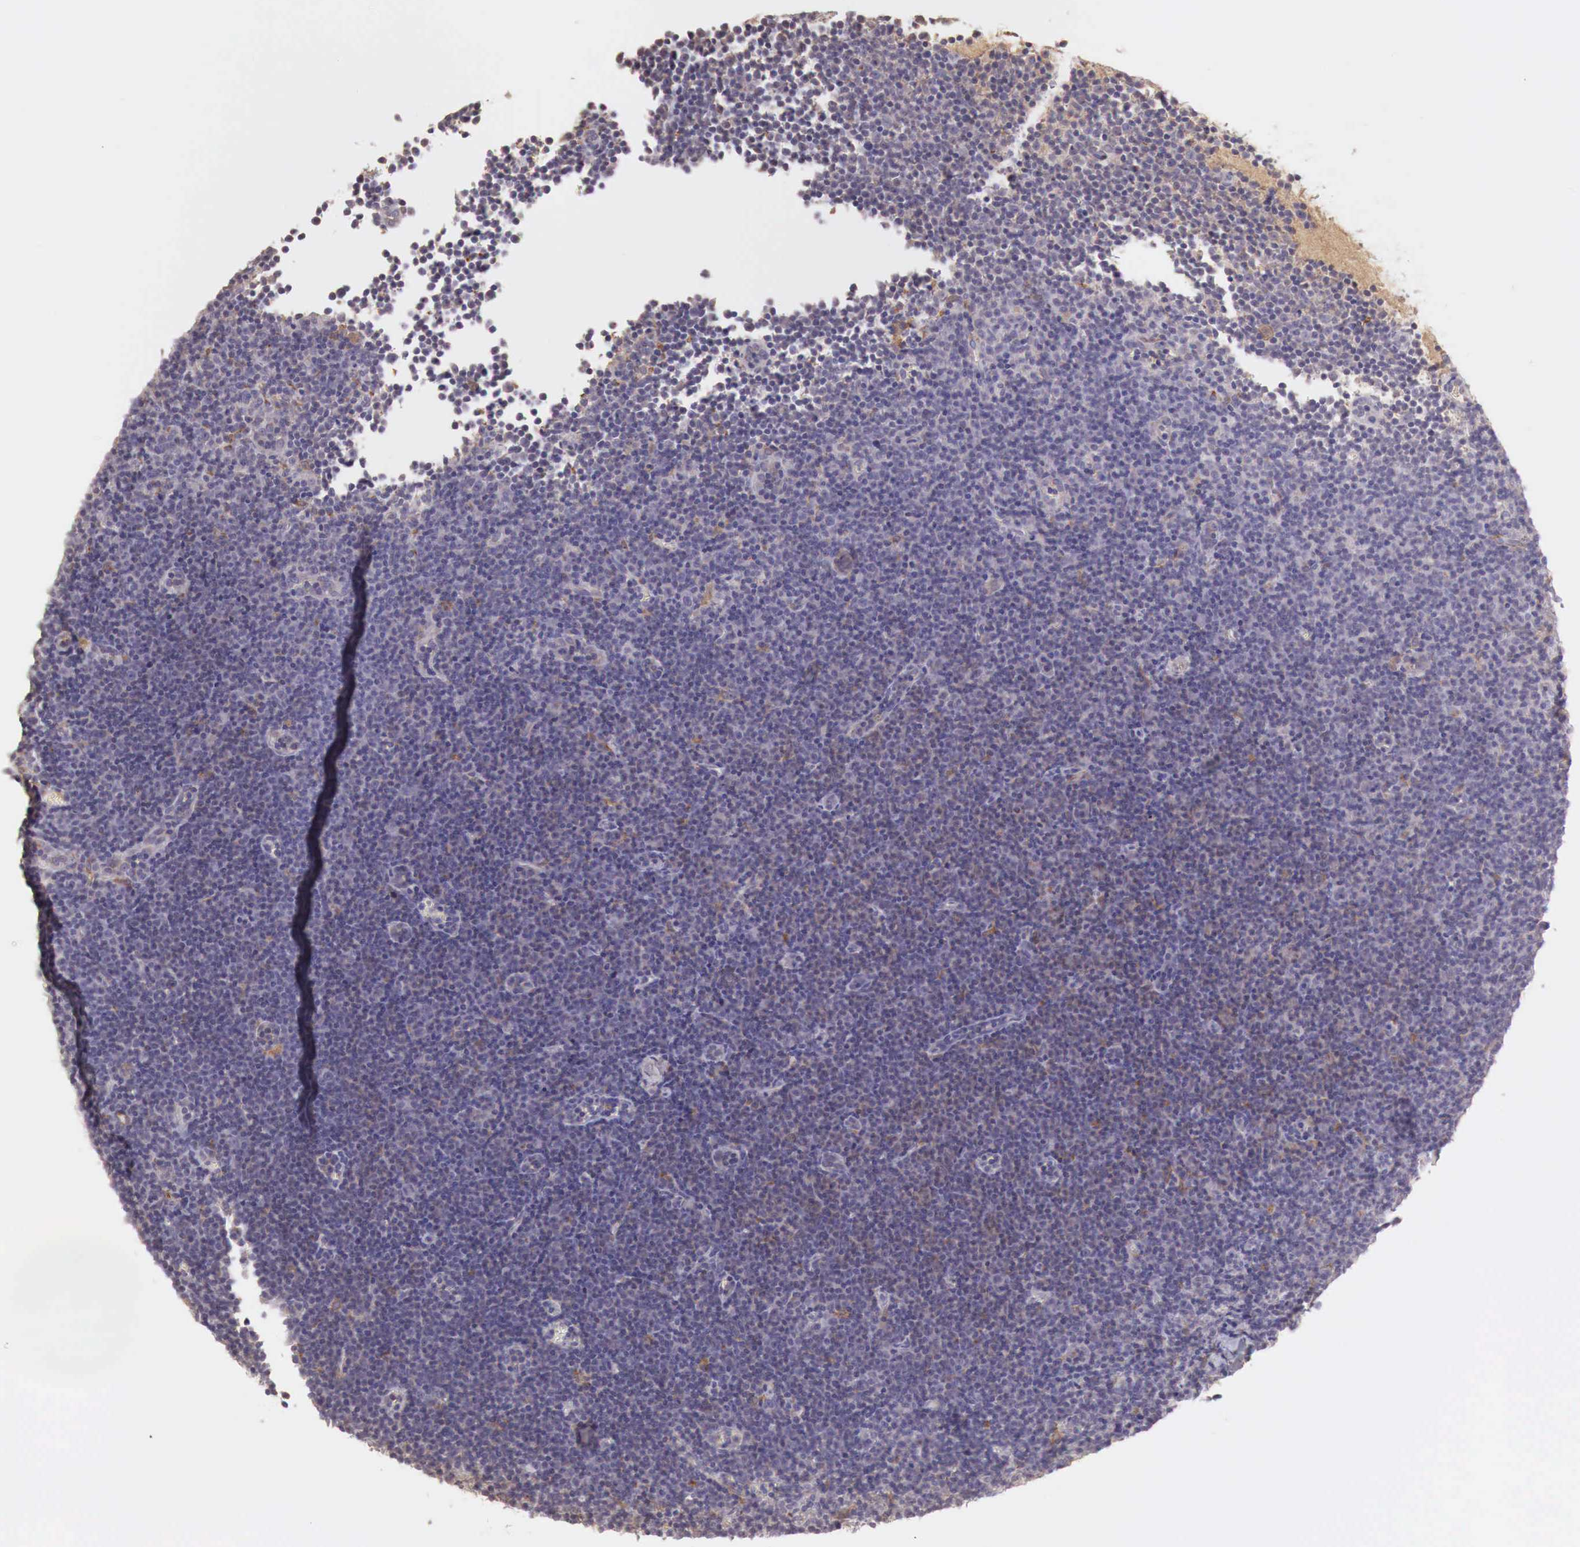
{"staining": {"intensity": "negative", "quantity": "none", "location": "none"}, "tissue": "lymphoma", "cell_type": "Tumor cells", "image_type": "cancer", "snomed": [{"axis": "morphology", "description": "Malignant lymphoma, non-Hodgkin's type, Low grade"}, {"axis": "topography", "description": "Lymph node"}], "caption": "Immunohistochemistry photomicrograph of human lymphoma stained for a protein (brown), which exhibits no expression in tumor cells.", "gene": "CHRDL1", "patient": {"sex": "male", "age": 57}}